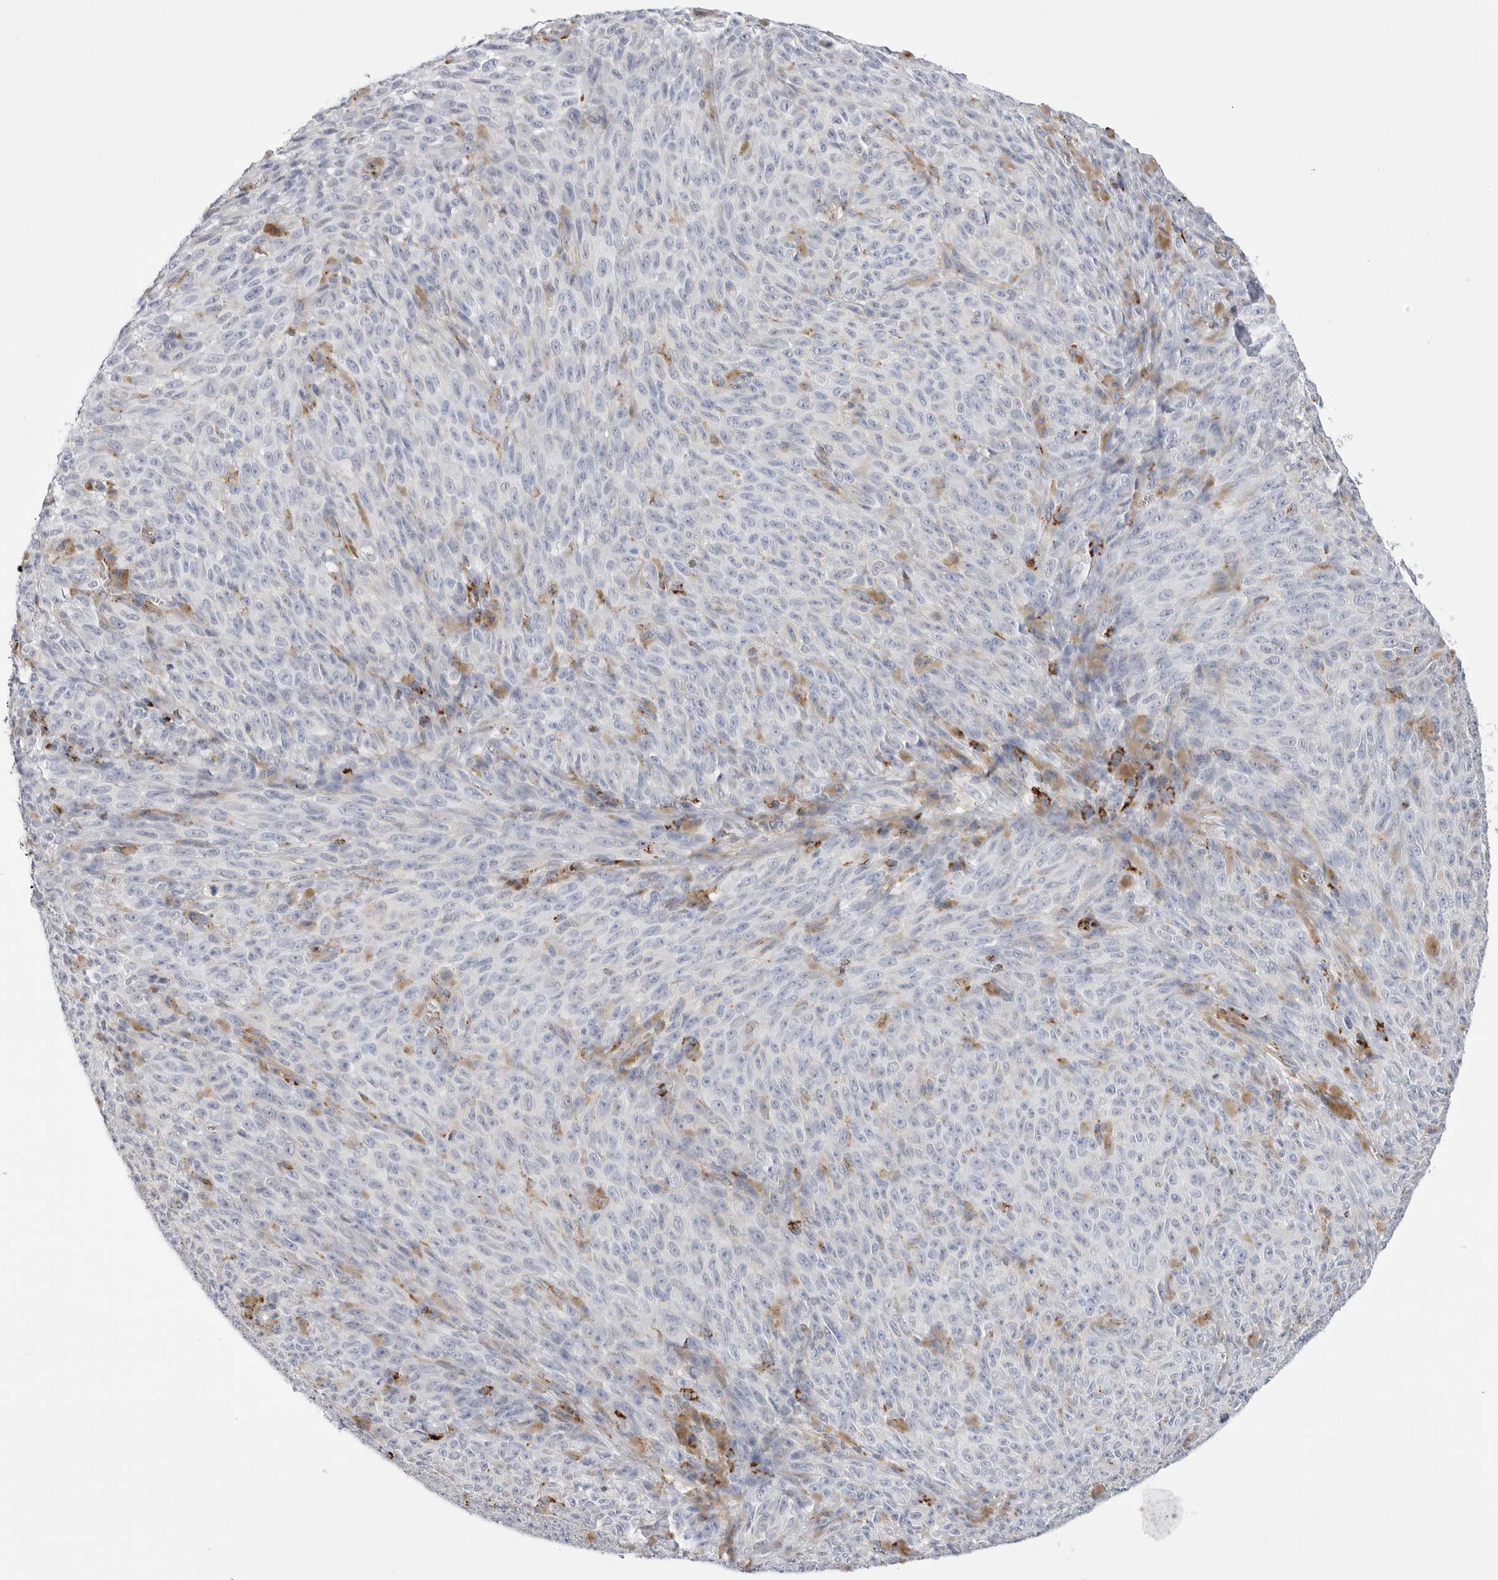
{"staining": {"intensity": "negative", "quantity": "none", "location": "none"}, "tissue": "melanoma", "cell_type": "Tumor cells", "image_type": "cancer", "snomed": [{"axis": "morphology", "description": "Malignant melanoma, NOS"}, {"axis": "topography", "description": "Skin"}], "caption": "Immunohistochemistry of melanoma reveals no staining in tumor cells. (DAB immunohistochemistry (IHC) visualized using brightfield microscopy, high magnification).", "gene": "ATP5IF1", "patient": {"sex": "female", "age": 82}}